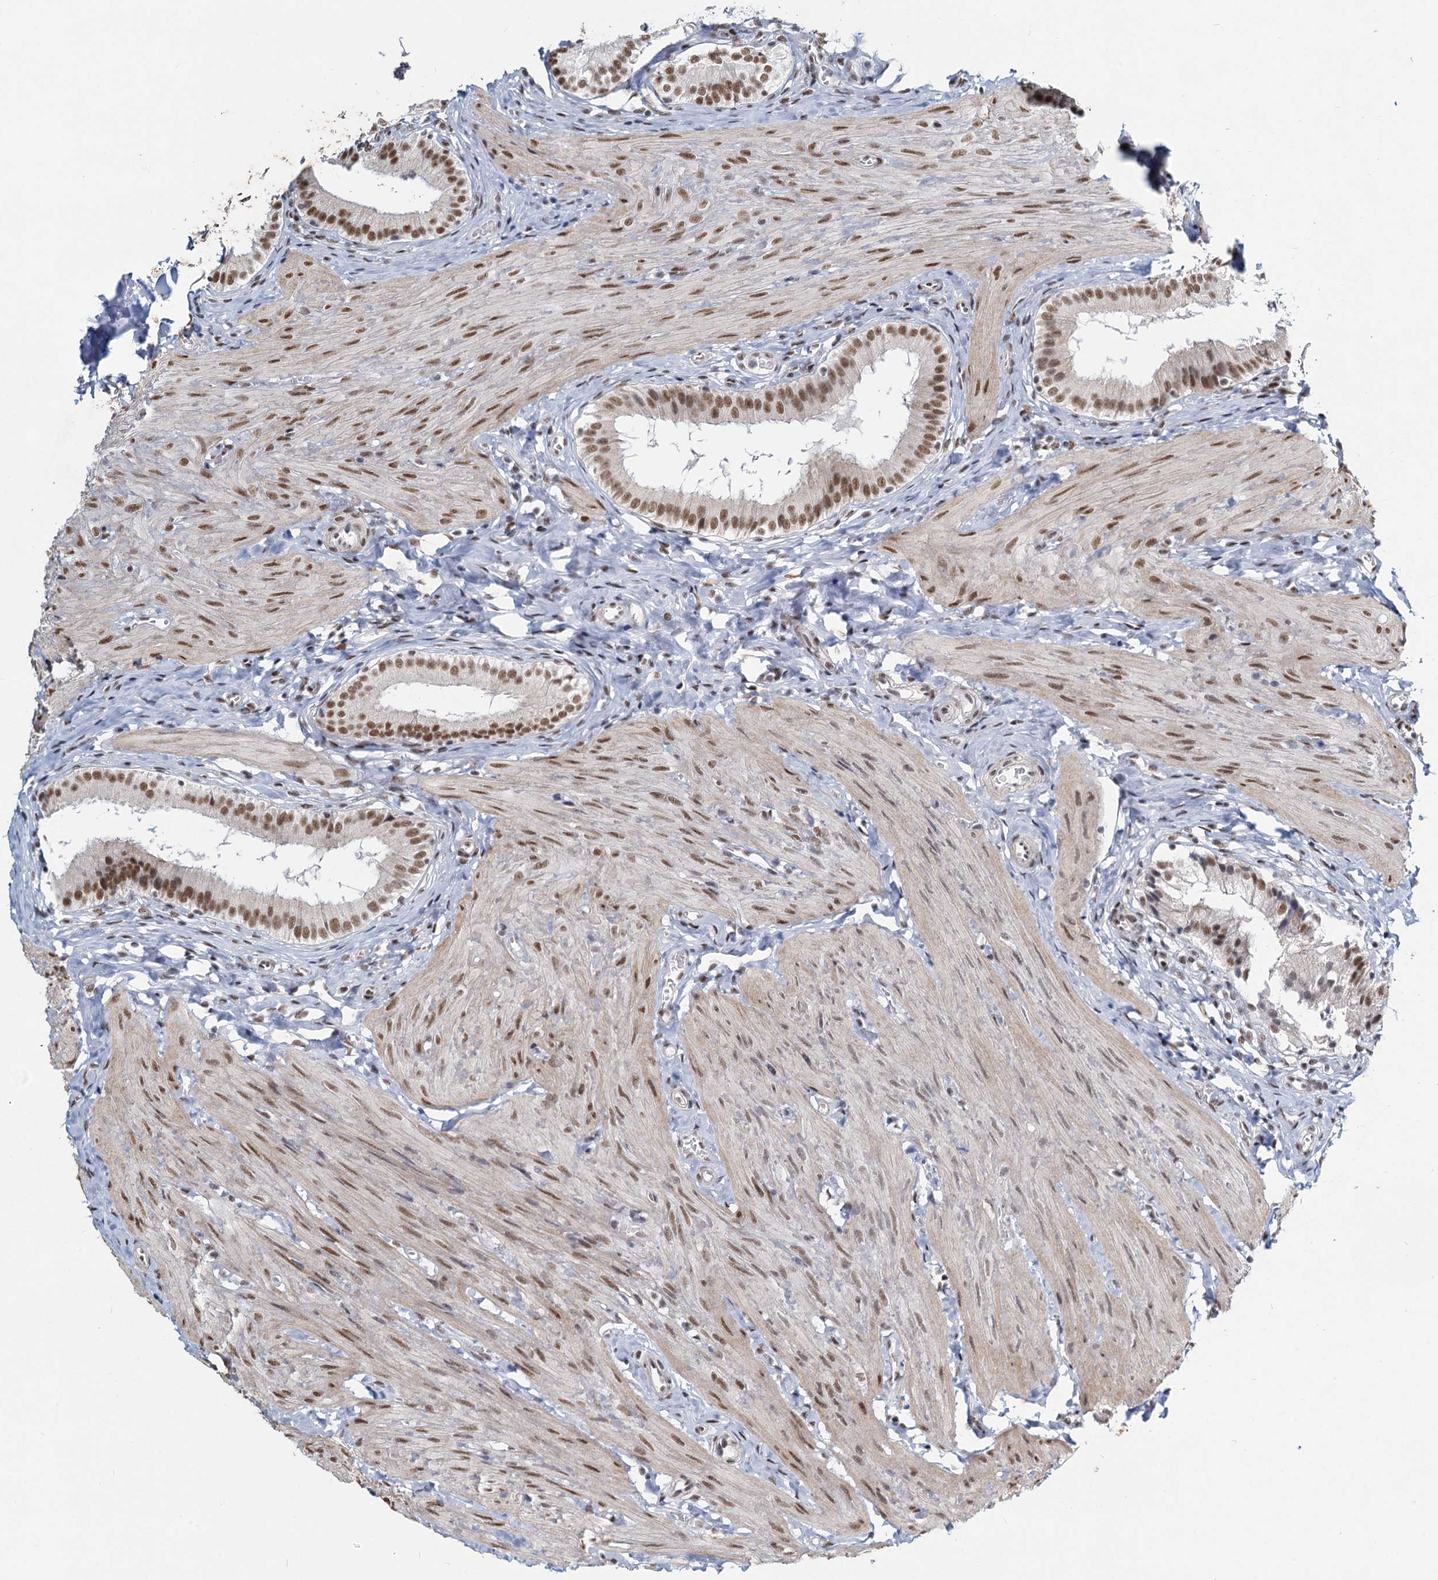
{"staining": {"intensity": "moderate", "quantity": ">75%", "location": "nuclear"}, "tissue": "gallbladder", "cell_type": "Glandular cells", "image_type": "normal", "snomed": [{"axis": "morphology", "description": "Normal tissue, NOS"}, {"axis": "topography", "description": "Gallbladder"}], "caption": "Immunohistochemical staining of normal gallbladder displays >75% levels of moderate nuclear protein expression in approximately >75% of glandular cells. (IHC, brightfield microscopy, high magnification).", "gene": "METTL14", "patient": {"sex": "female", "age": 47}}